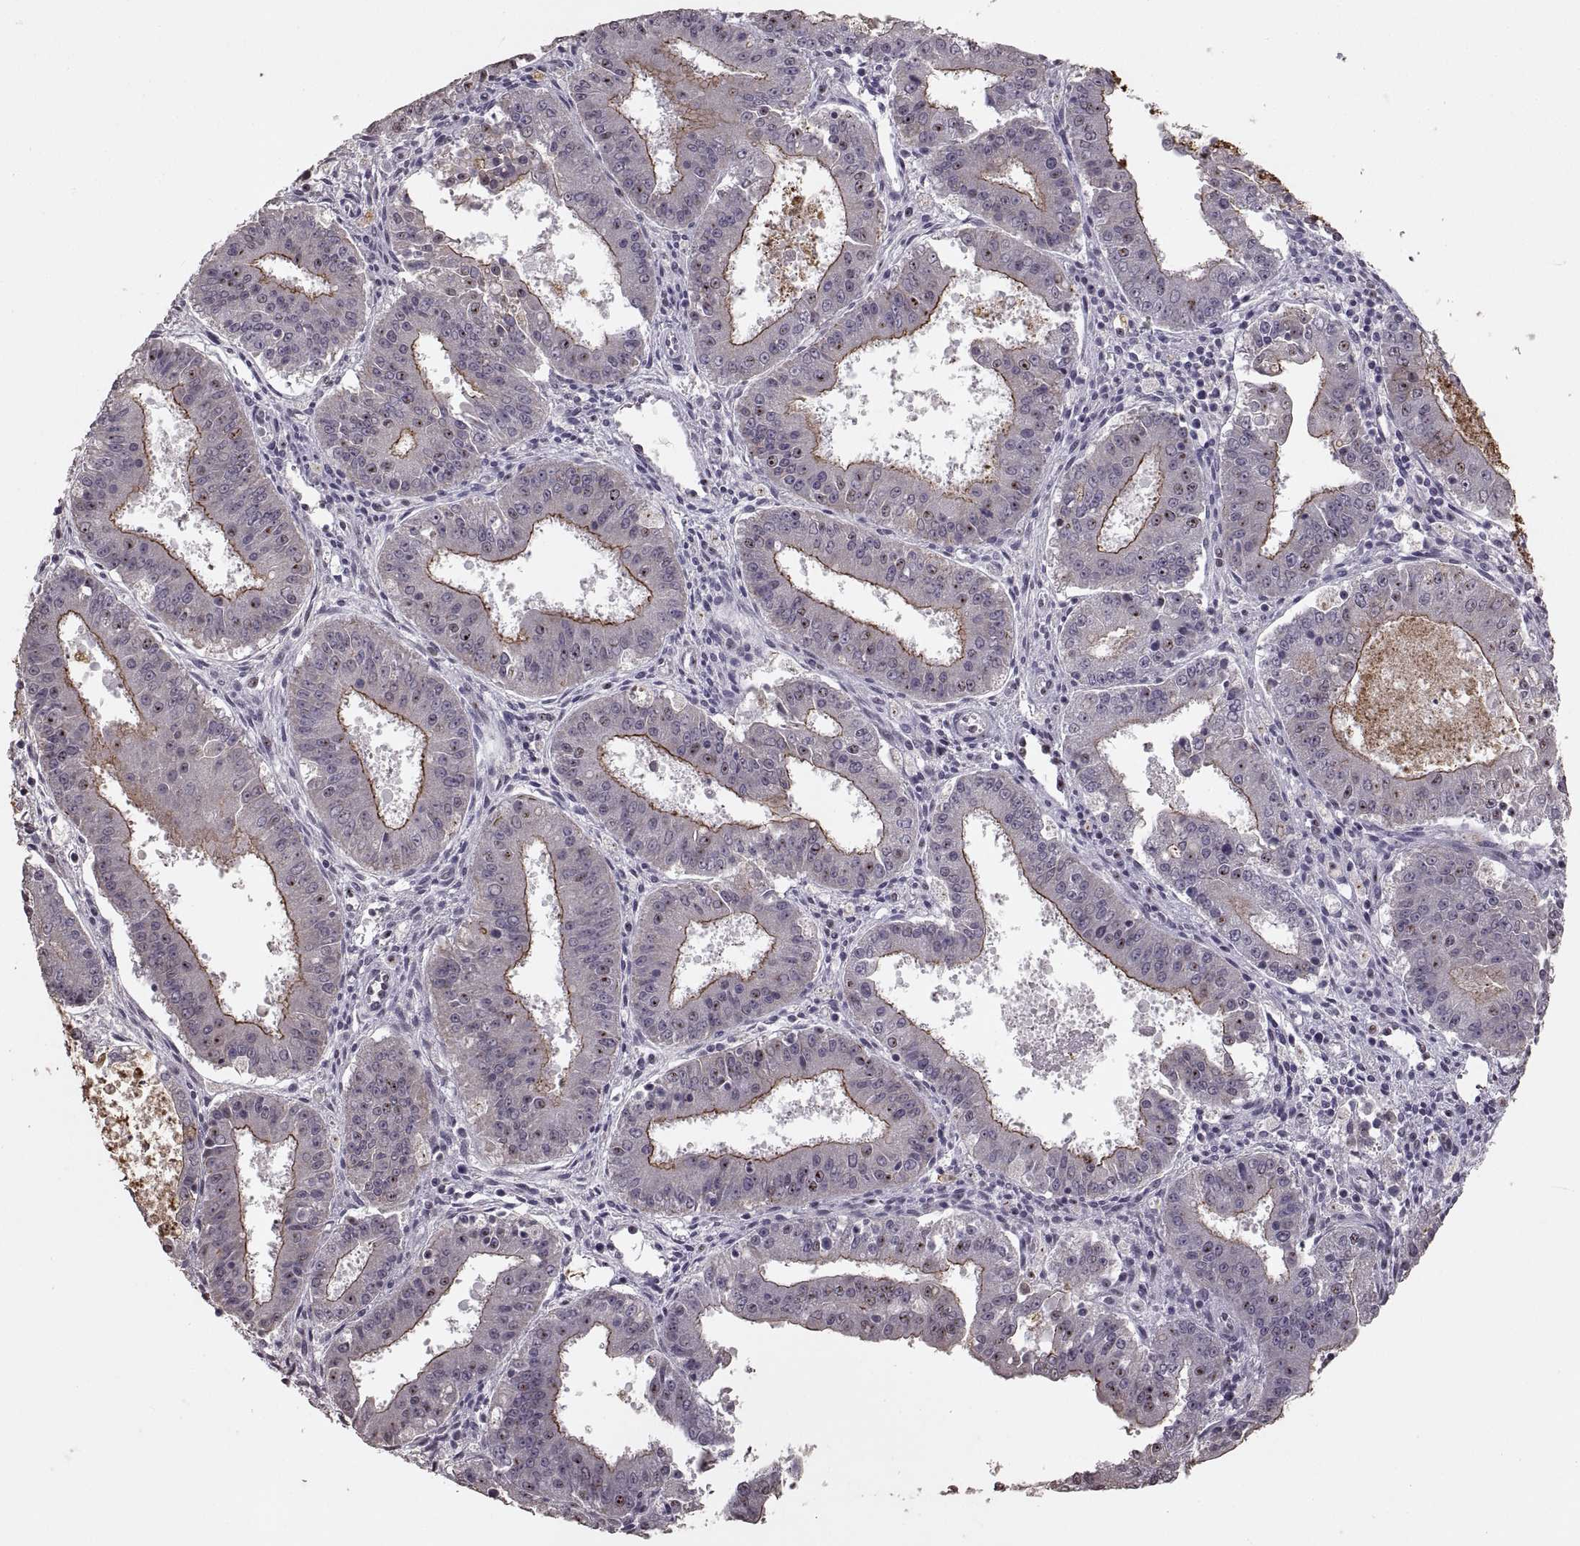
{"staining": {"intensity": "moderate", "quantity": "25%-75%", "location": "cytoplasmic/membranous"}, "tissue": "ovarian cancer", "cell_type": "Tumor cells", "image_type": "cancer", "snomed": [{"axis": "morphology", "description": "Carcinoma, endometroid"}, {"axis": "topography", "description": "Ovary"}], "caption": "Immunohistochemistry photomicrograph of neoplastic tissue: ovarian cancer (endometroid carcinoma) stained using IHC displays medium levels of moderate protein expression localized specifically in the cytoplasmic/membranous of tumor cells, appearing as a cytoplasmic/membranous brown color.", "gene": "PALS1", "patient": {"sex": "female", "age": 42}}